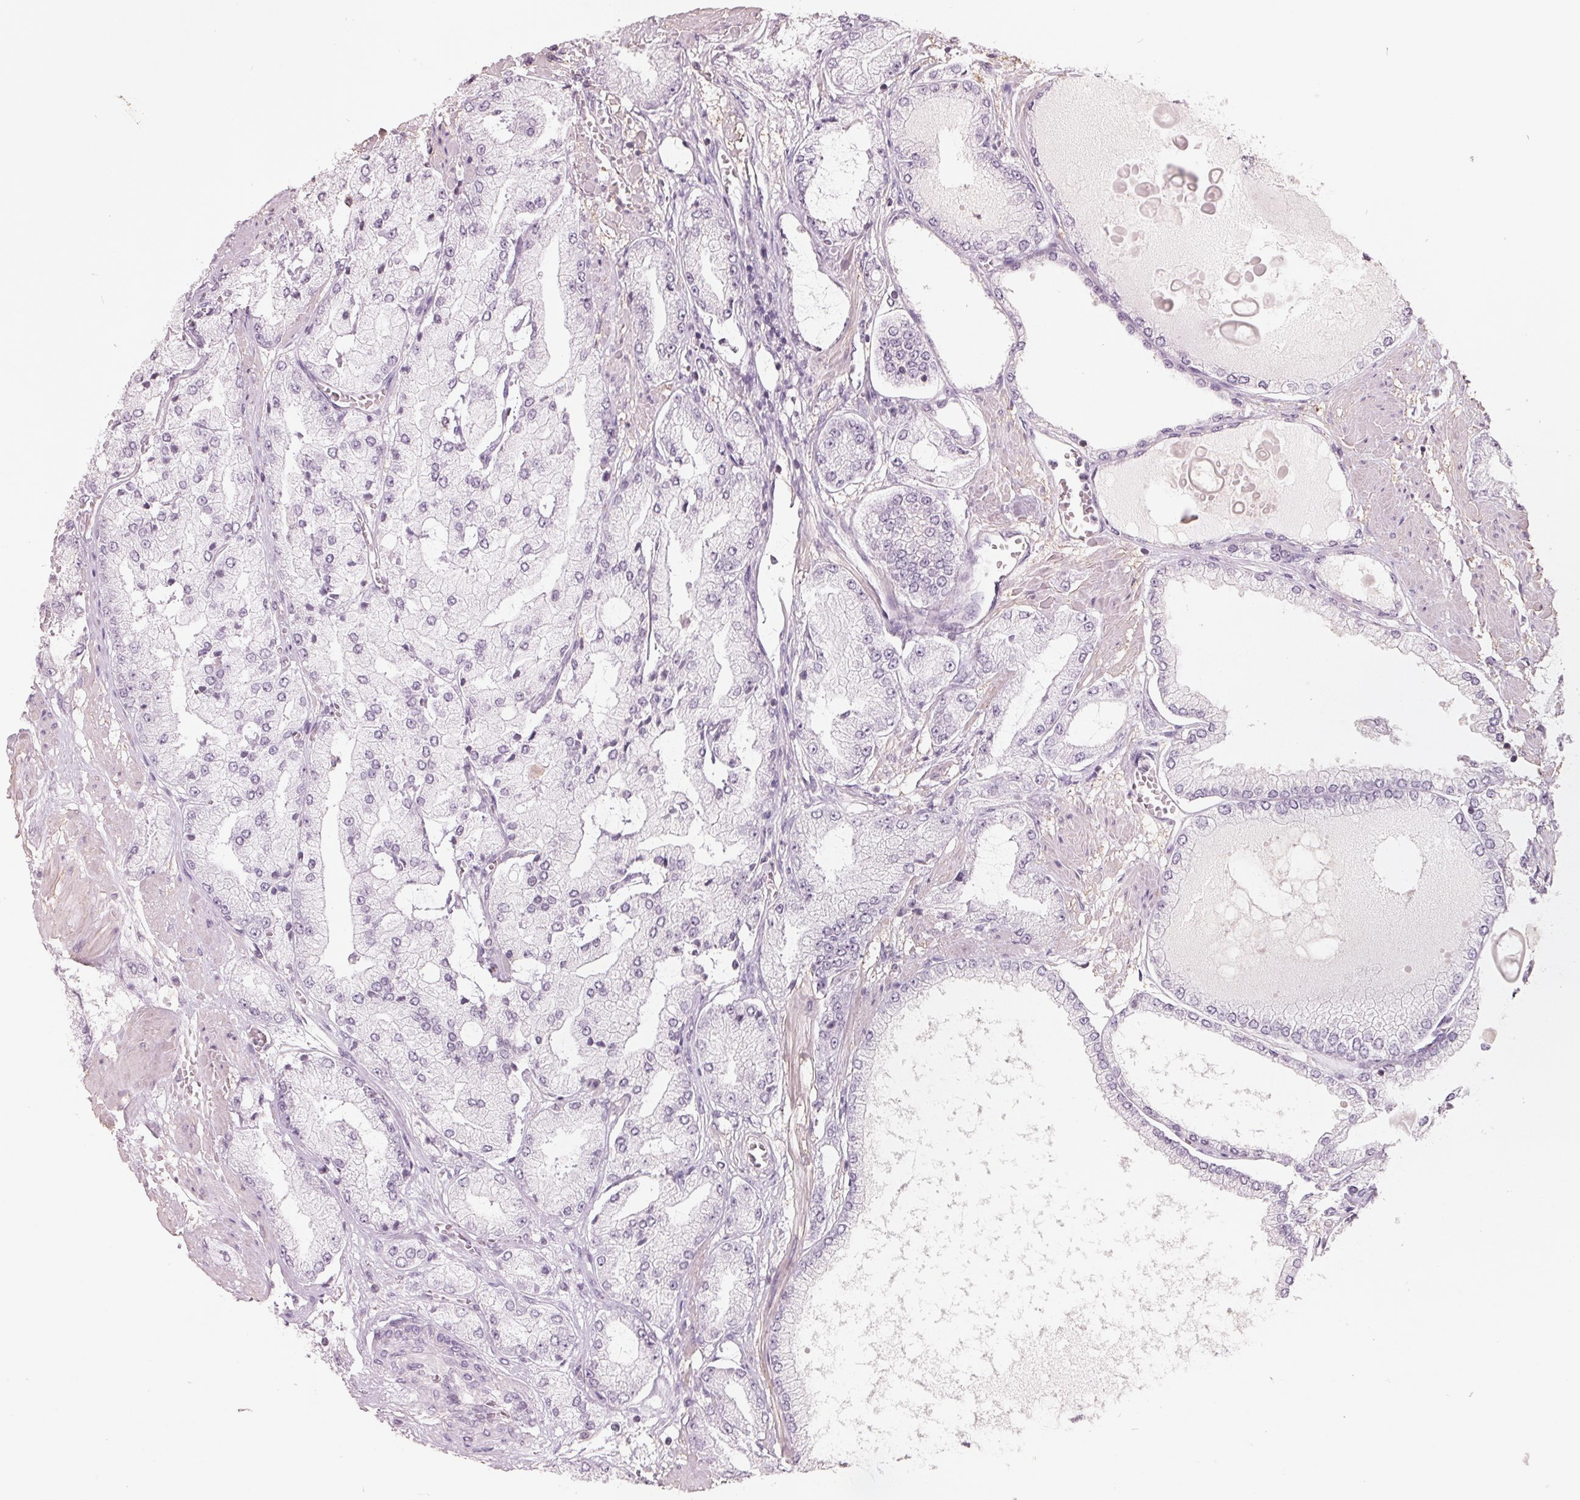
{"staining": {"intensity": "negative", "quantity": "none", "location": "none"}, "tissue": "prostate cancer", "cell_type": "Tumor cells", "image_type": "cancer", "snomed": [{"axis": "morphology", "description": "Adenocarcinoma, High grade"}, {"axis": "topography", "description": "Prostate"}], "caption": "High power microscopy image of an IHC photomicrograph of adenocarcinoma (high-grade) (prostate), revealing no significant expression in tumor cells.", "gene": "FTCD", "patient": {"sex": "male", "age": 68}}